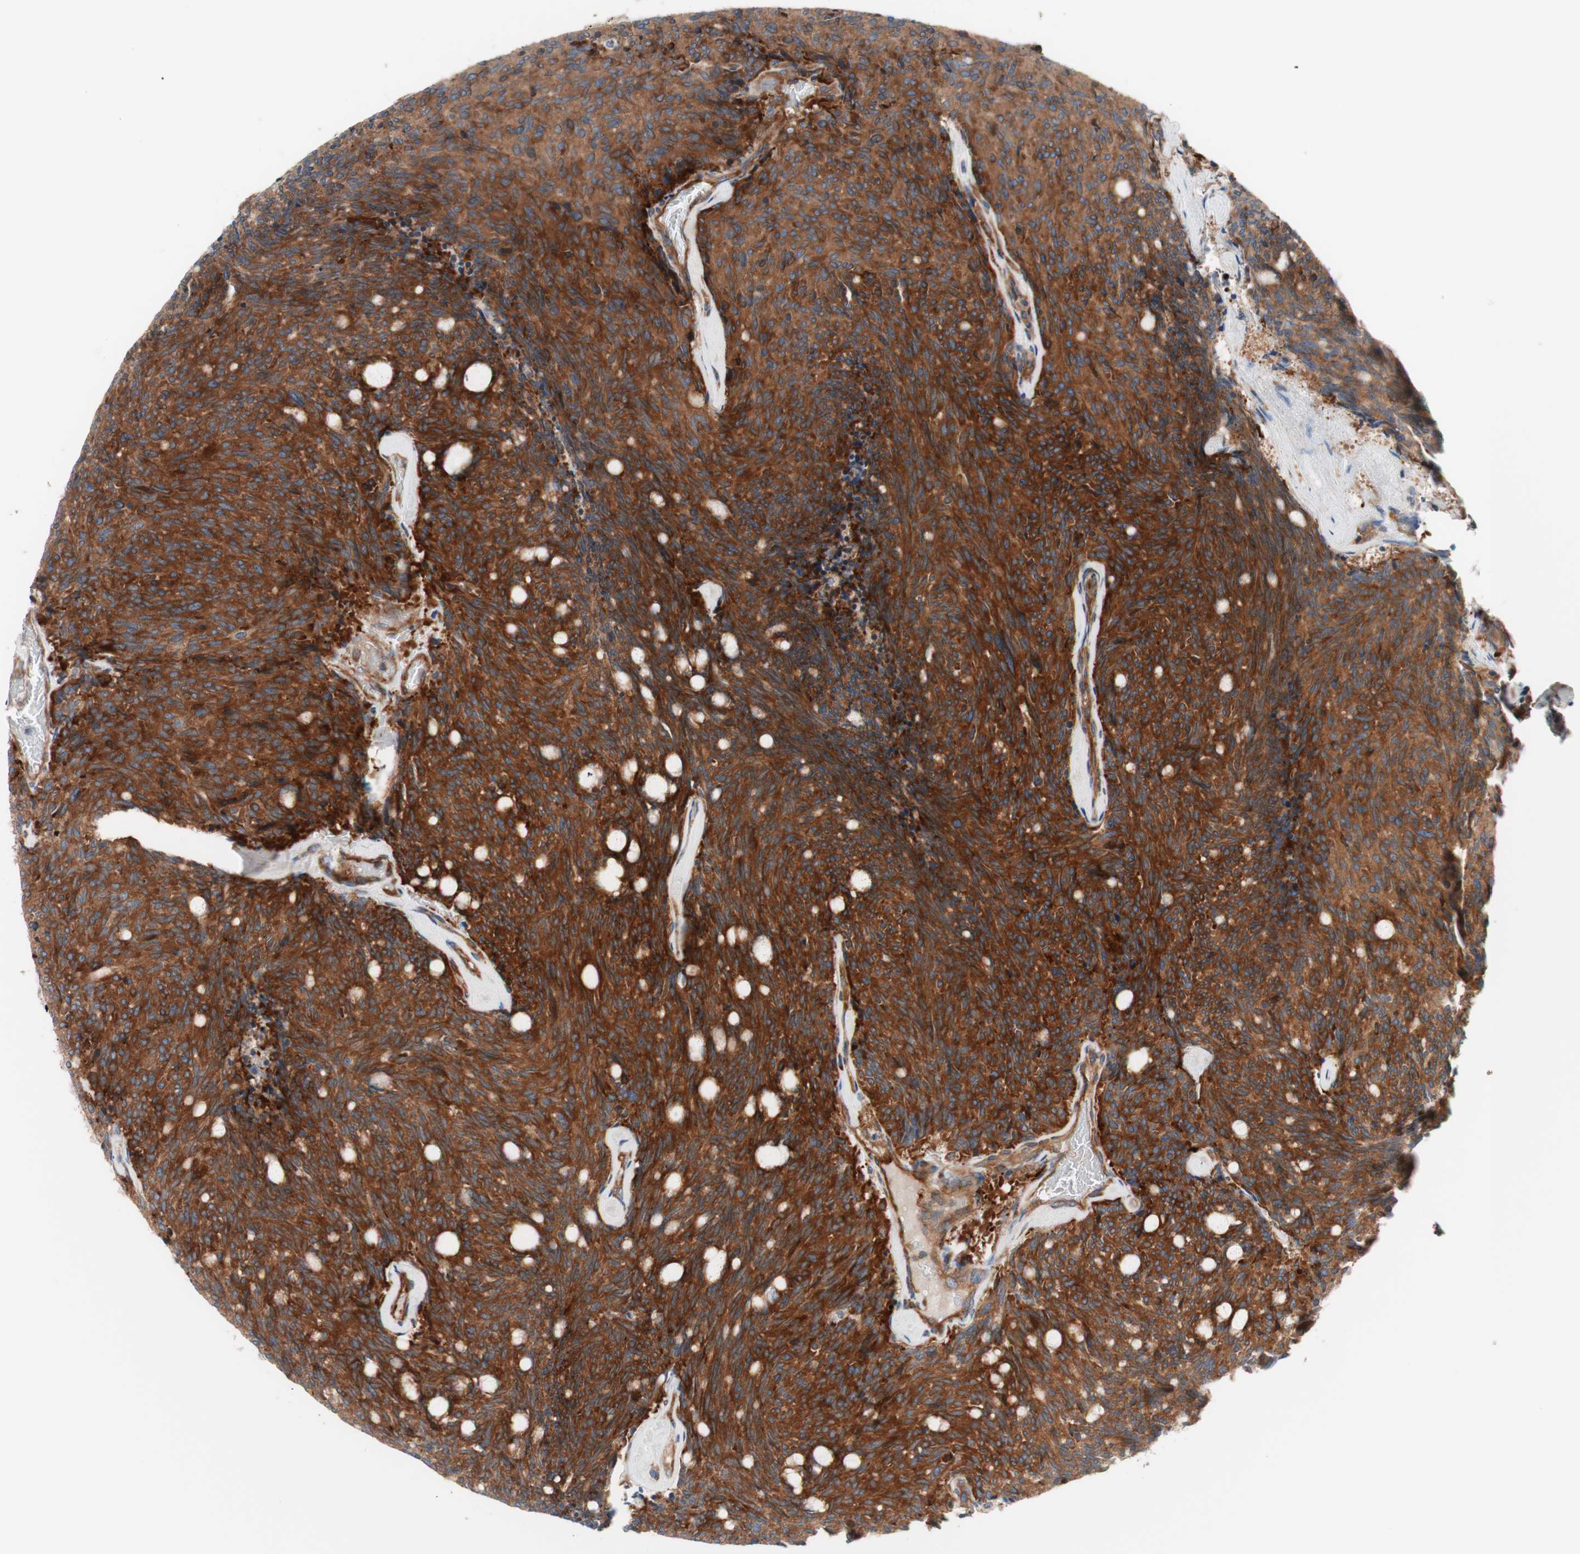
{"staining": {"intensity": "strong", "quantity": ">75%", "location": "cytoplasmic/membranous"}, "tissue": "carcinoid", "cell_type": "Tumor cells", "image_type": "cancer", "snomed": [{"axis": "morphology", "description": "Carcinoid, malignant, NOS"}, {"axis": "topography", "description": "Pancreas"}], "caption": "Immunohistochemistry (IHC) of human carcinoid exhibits high levels of strong cytoplasmic/membranous positivity in approximately >75% of tumor cells.", "gene": "CCN4", "patient": {"sex": "female", "age": 54}}